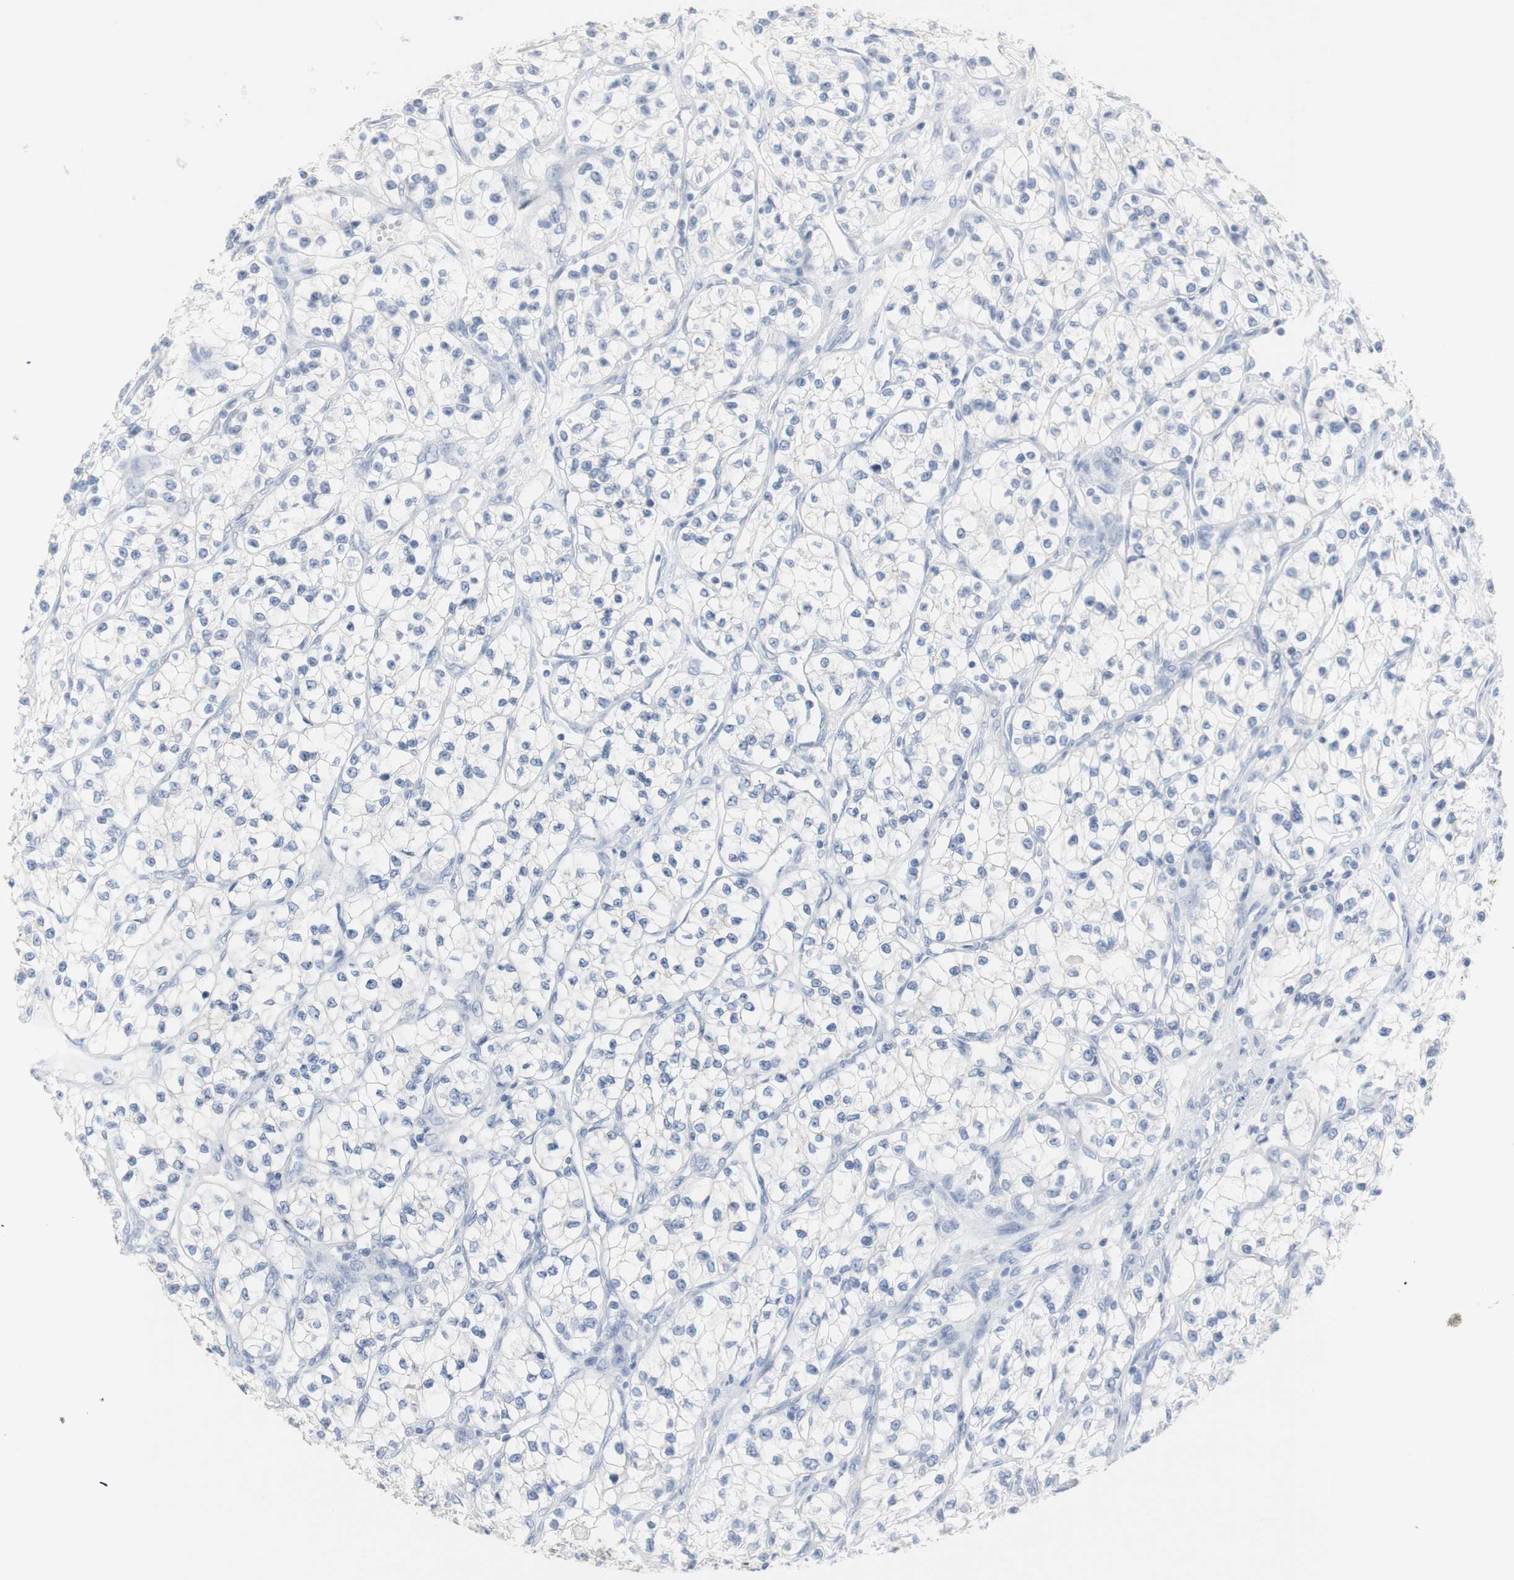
{"staining": {"intensity": "negative", "quantity": "none", "location": "none"}, "tissue": "renal cancer", "cell_type": "Tumor cells", "image_type": "cancer", "snomed": [{"axis": "morphology", "description": "Adenocarcinoma, NOS"}, {"axis": "topography", "description": "Kidney"}], "caption": "The histopathology image reveals no staining of tumor cells in renal adenocarcinoma.", "gene": "DSC2", "patient": {"sex": "female", "age": 57}}